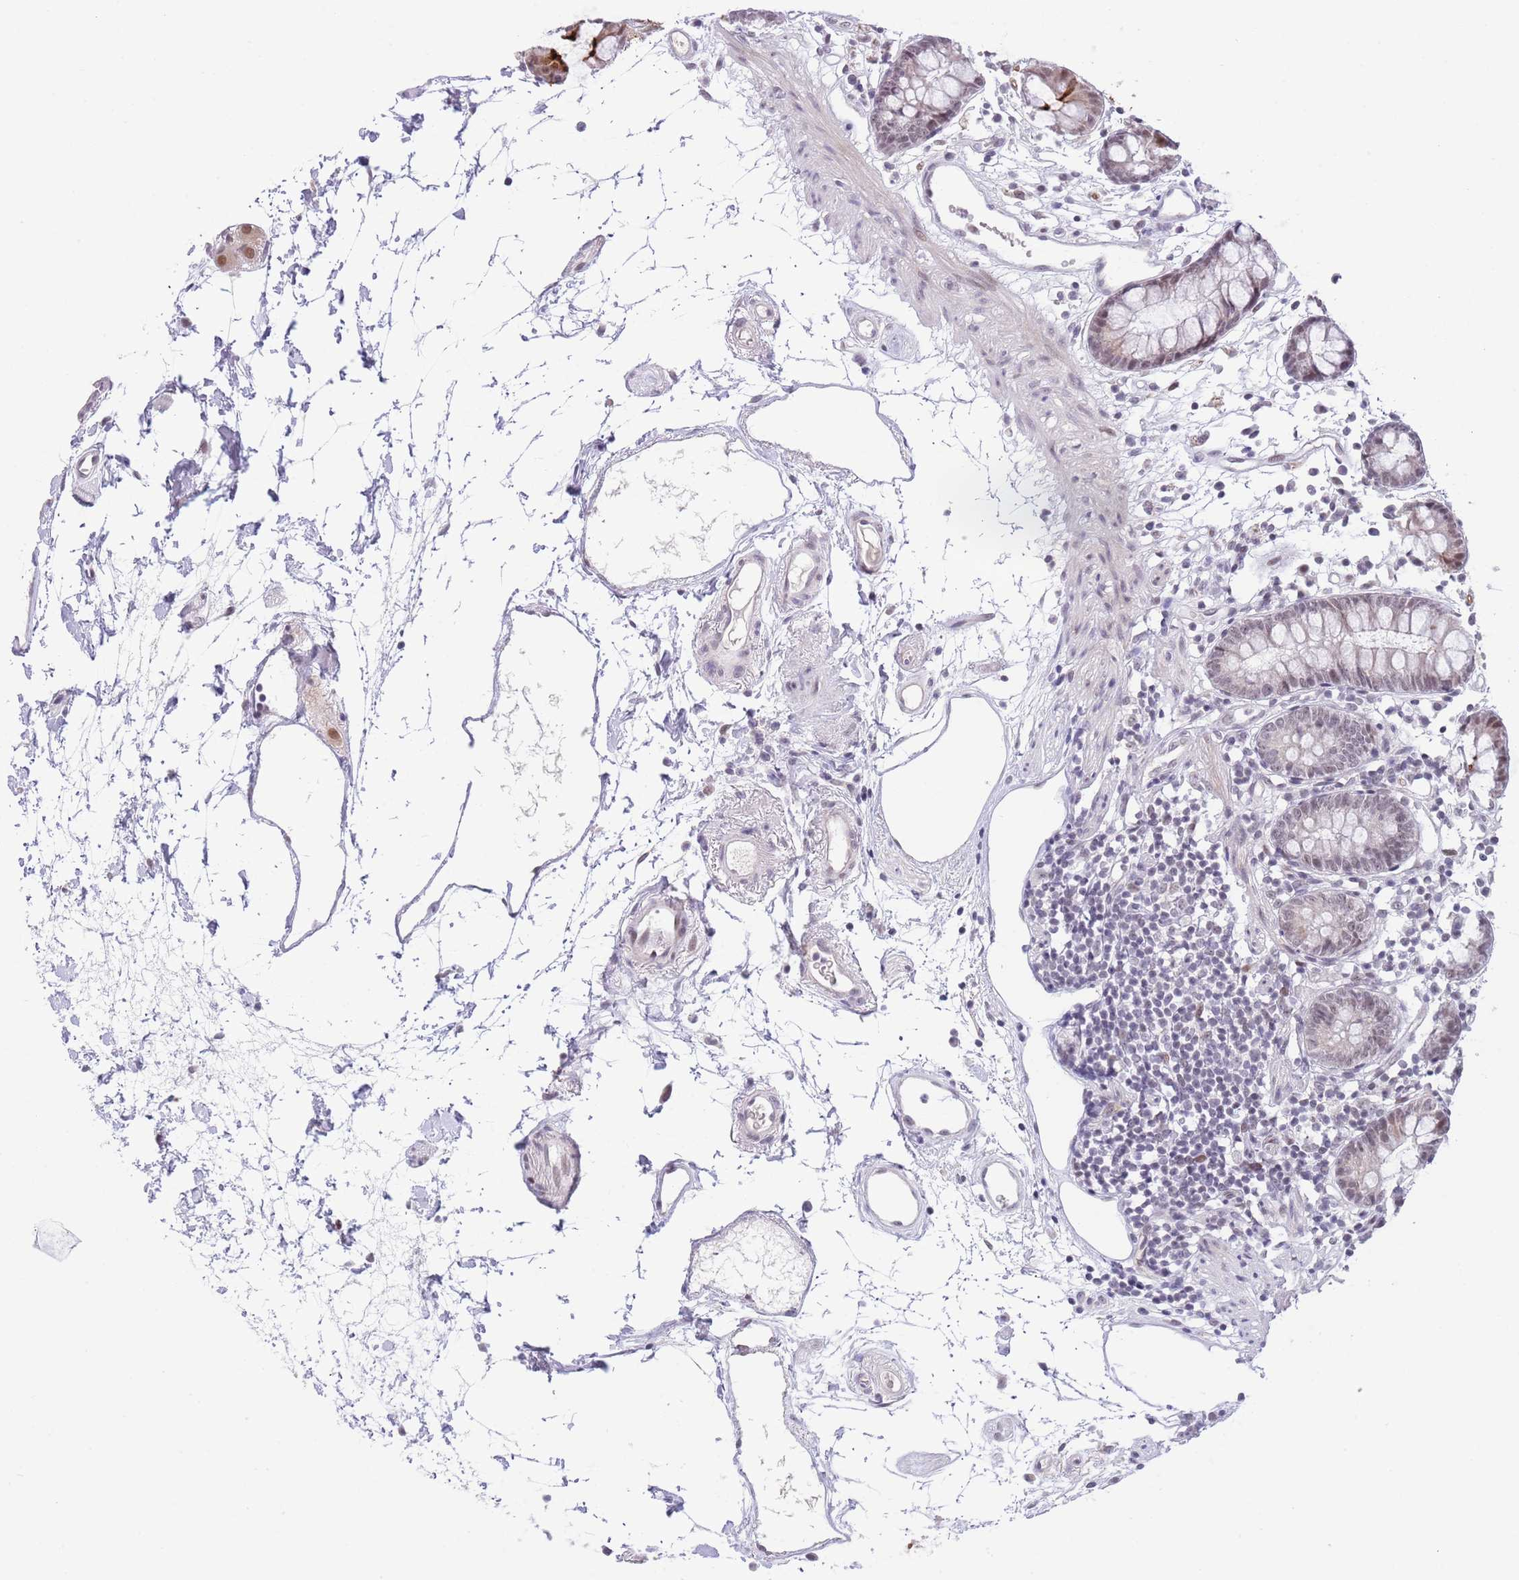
{"staining": {"intensity": "negative", "quantity": "none", "location": "none"}, "tissue": "colon", "cell_type": "Endothelial cells", "image_type": "normal", "snomed": [{"axis": "morphology", "description": "Normal tissue, NOS"}, {"axis": "topography", "description": "Colon"}], "caption": "An immunohistochemistry image of normal colon is shown. There is no staining in endothelial cells of colon. (Stains: DAB IHC with hematoxylin counter stain, Microscopy: brightfield microscopy at high magnification).", "gene": "RFX1", "patient": {"sex": "female", "age": 84}}